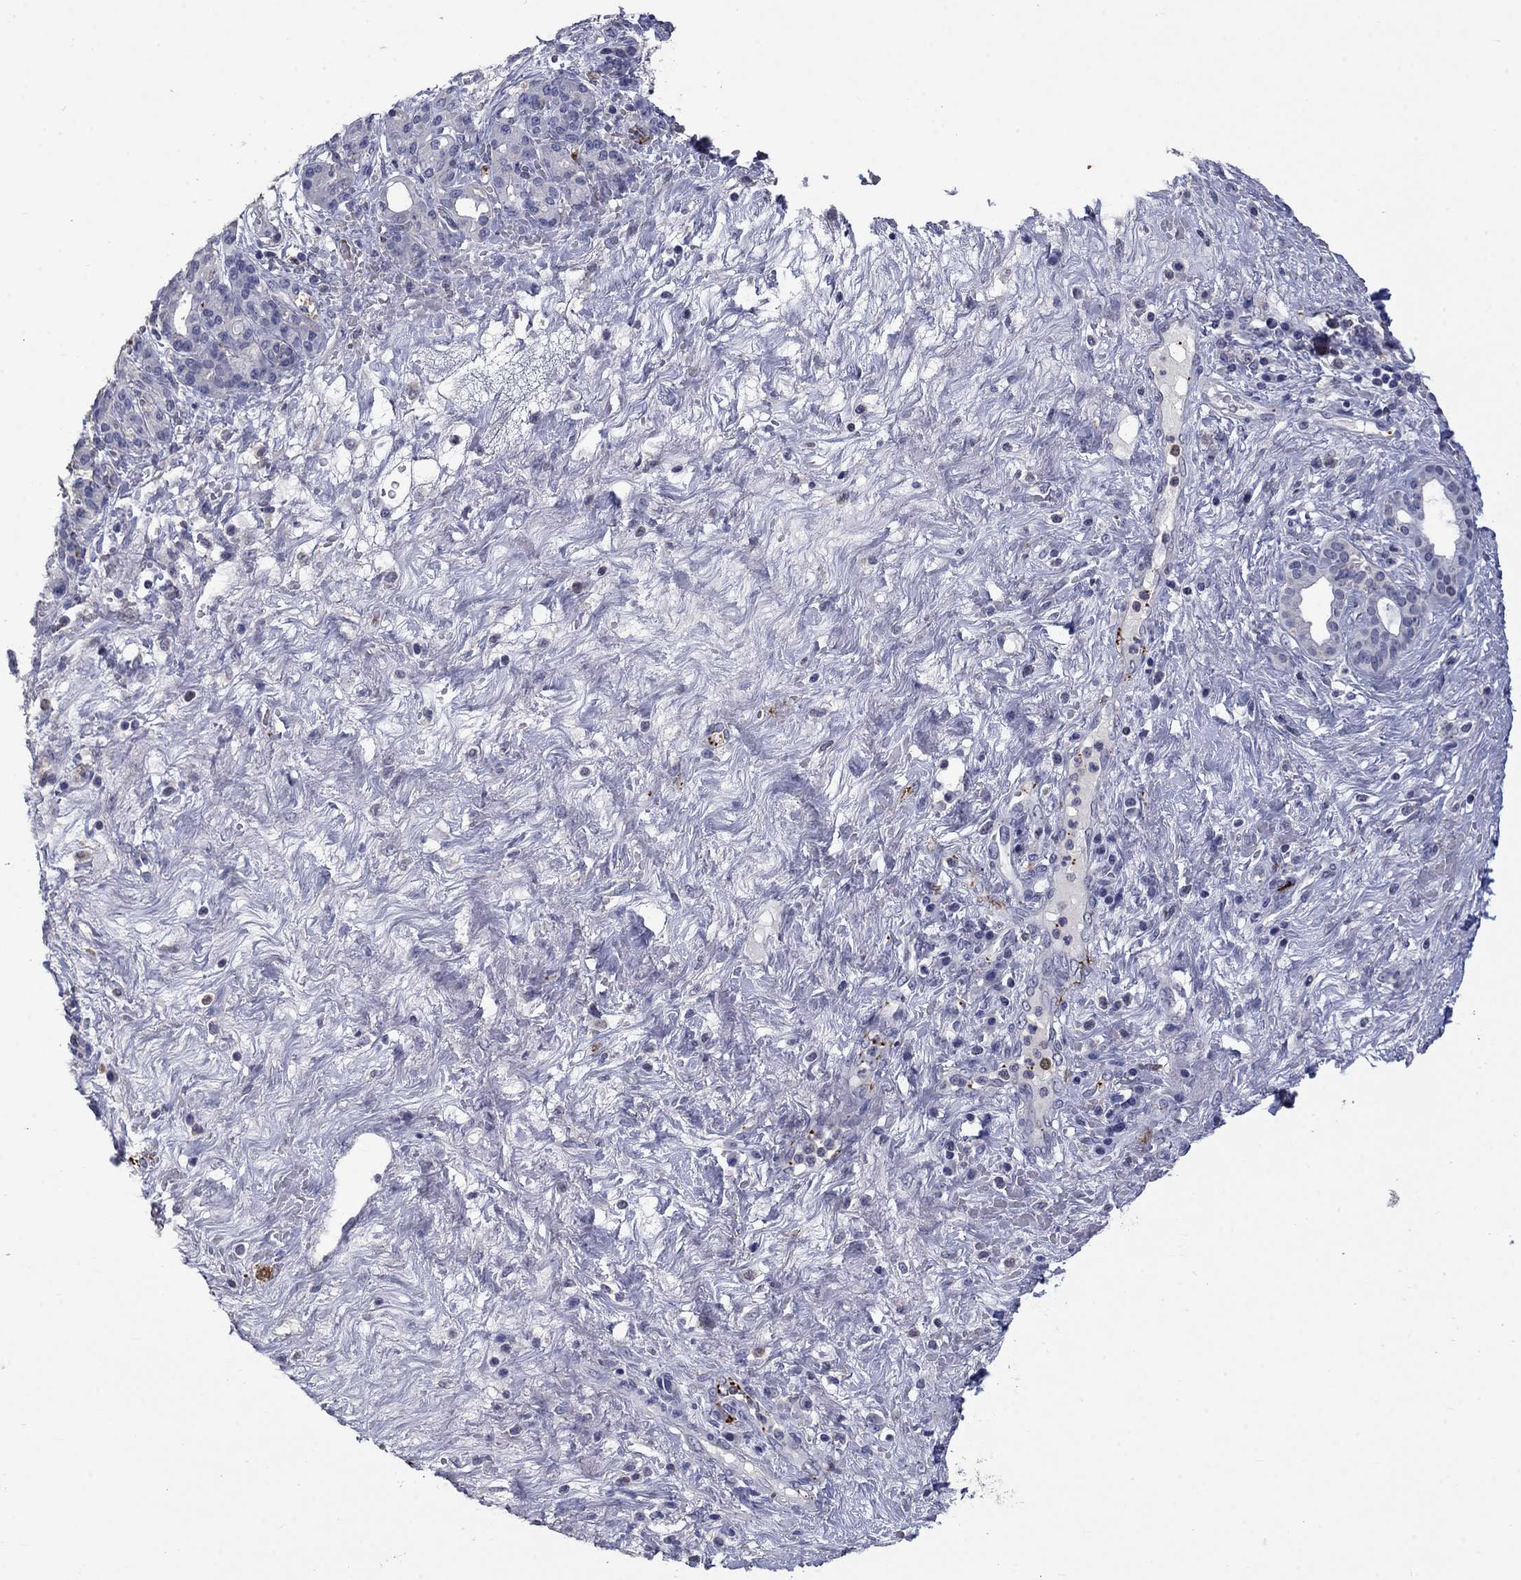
{"staining": {"intensity": "negative", "quantity": "none", "location": "none"}, "tissue": "pancreatic cancer", "cell_type": "Tumor cells", "image_type": "cancer", "snomed": [{"axis": "morphology", "description": "Adenocarcinoma, NOS"}, {"axis": "topography", "description": "Pancreas"}], "caption": "IHC of pancreatic cancer (adenocarcinoma) exhibits no positivity in tumor cells.", "gene": "PLEK", "patient": {"sex": "male", "age": 44}}